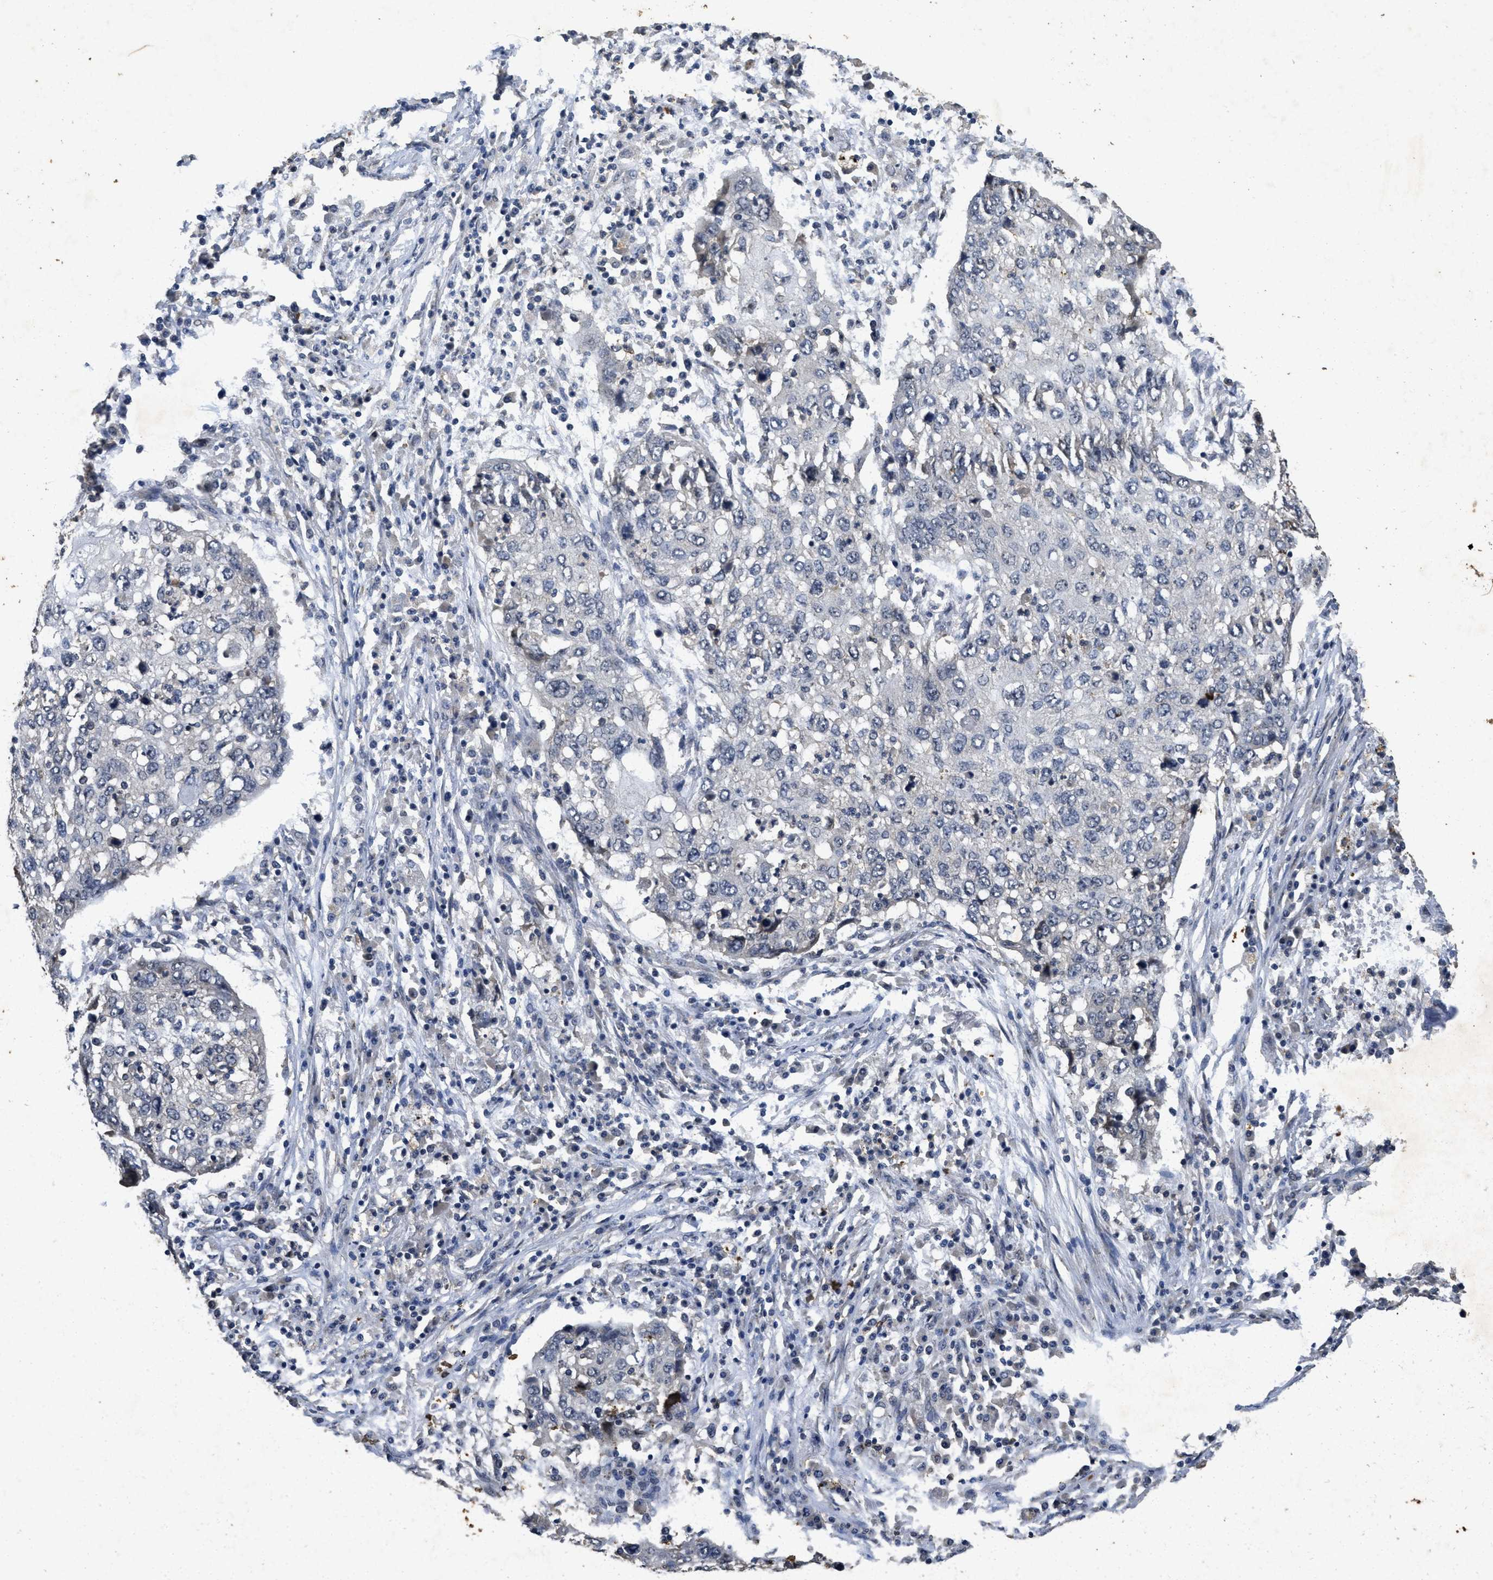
{"staining": {"intensity": "negative", "quantity": "none", "location": "none"}, "tissue": "lung cancer", "cell_type": "Tumor cells", "image_type": "cancer", "snomed": [{"axis": "morphology", "description": "Squamous cell carcinoma, NOS"}, {"axis": "topography", "description": "Lung"}], "caption": "Immunohistochemistry (IHC) photomicrograph of neoplastic tissue: squamous cell carcinoma (lung) stained with DAB shows no significant protein positivity in tumor cells. (DAB immunohistochemistry (IHC), high magnification).", "gene": "PAPOLG", "patient": {"sex": "female", "age": 63}}